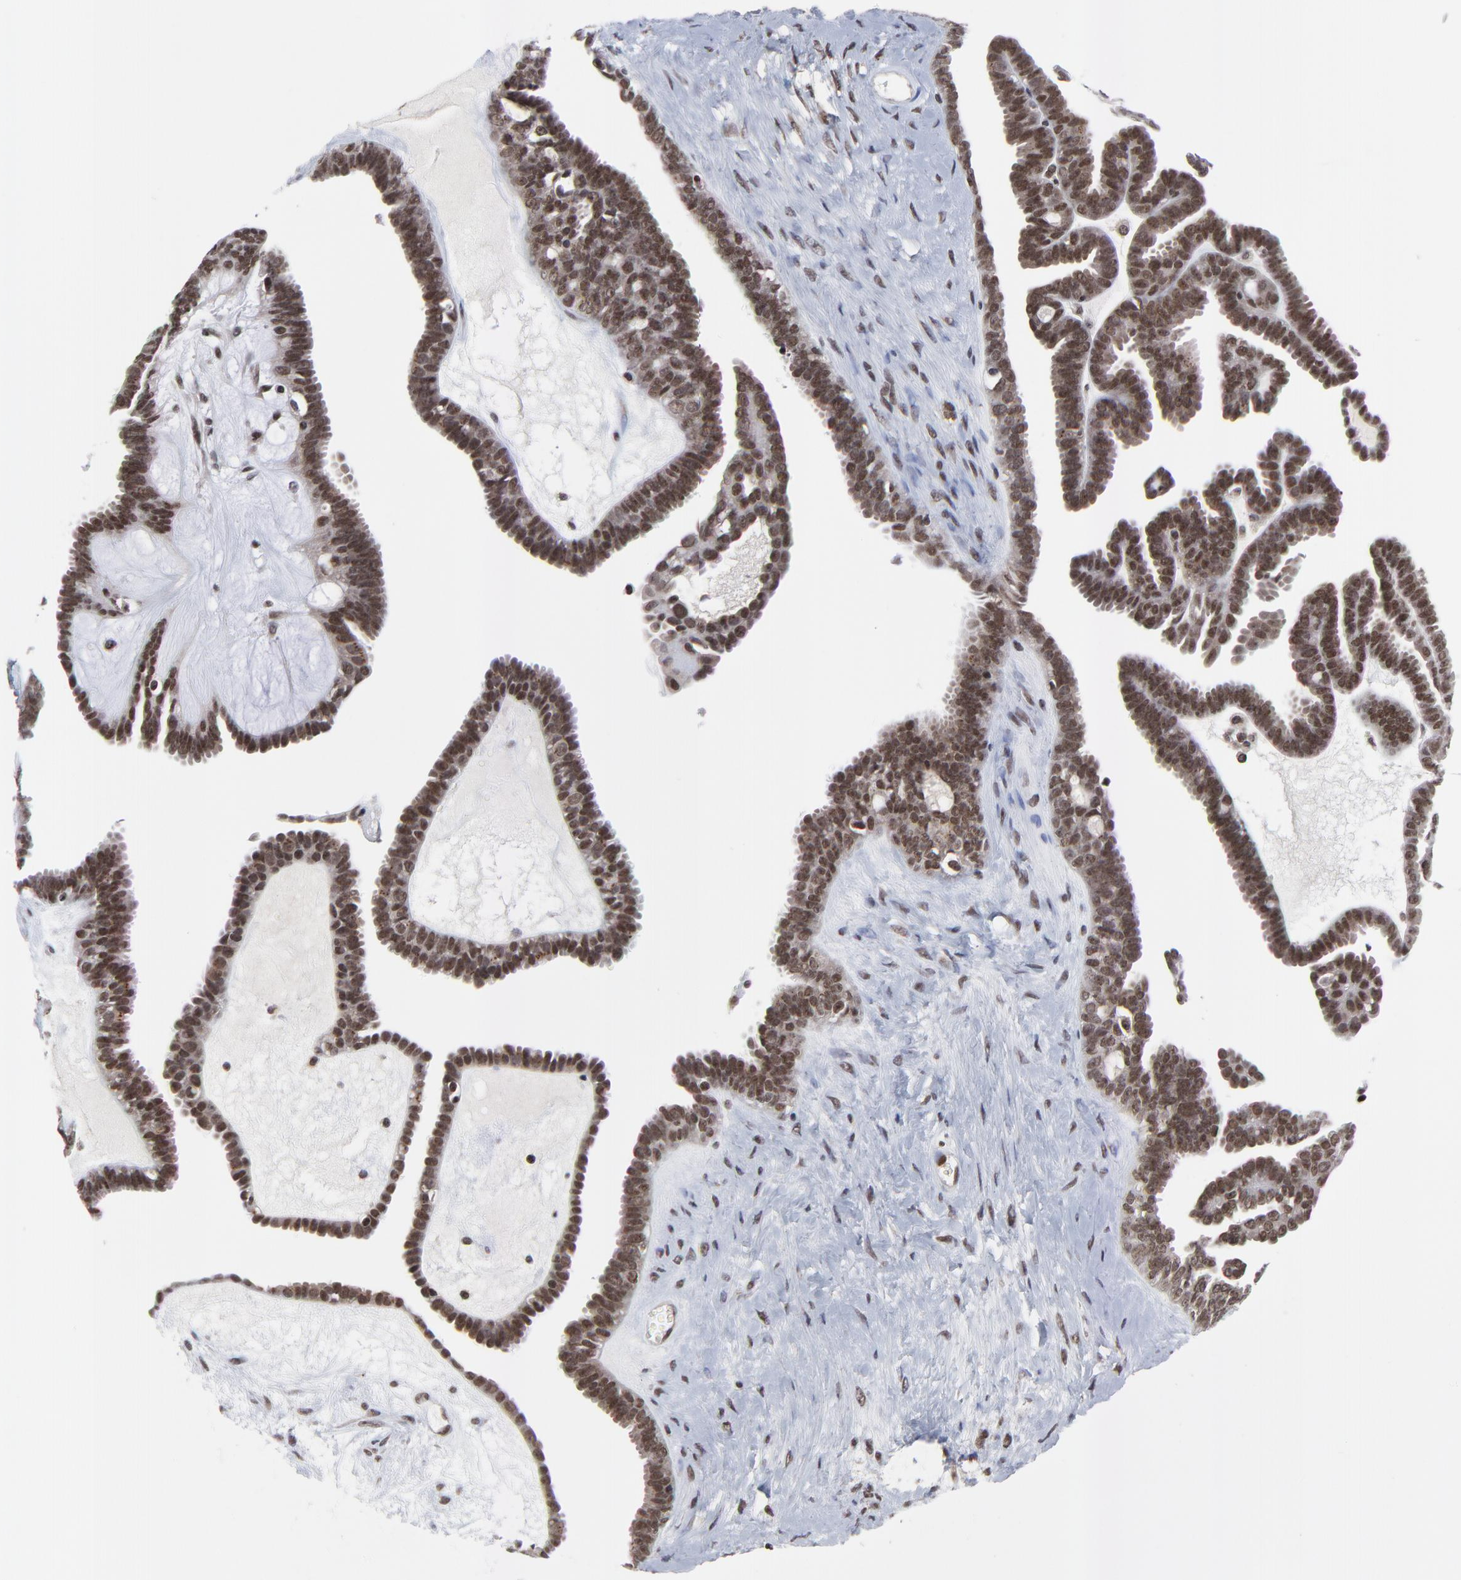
{"staining": {"intensity": "weak", "quantity": ">75%", "location": "cytoplasmic/membranous,nuclear"}, "tissue": "ovarian cancer", "cell_type": "Tumor cells", "image_type": "cancer", "snomed": [{"axis": "morphology", "description": "Cystadenocarcinoma, serous, NOS"}, {"axis": "topography", "description": "Ovary"}], "caption": "About >75% of tumor cells in ovarian serous cystadenocarcinoma show weak cytoplasmic/membranous and nuclear protein expression as visualized by brown immunohistochemical staining.", "gene": "ZNF777", "patient": {"sex": "female", "age": 71}}